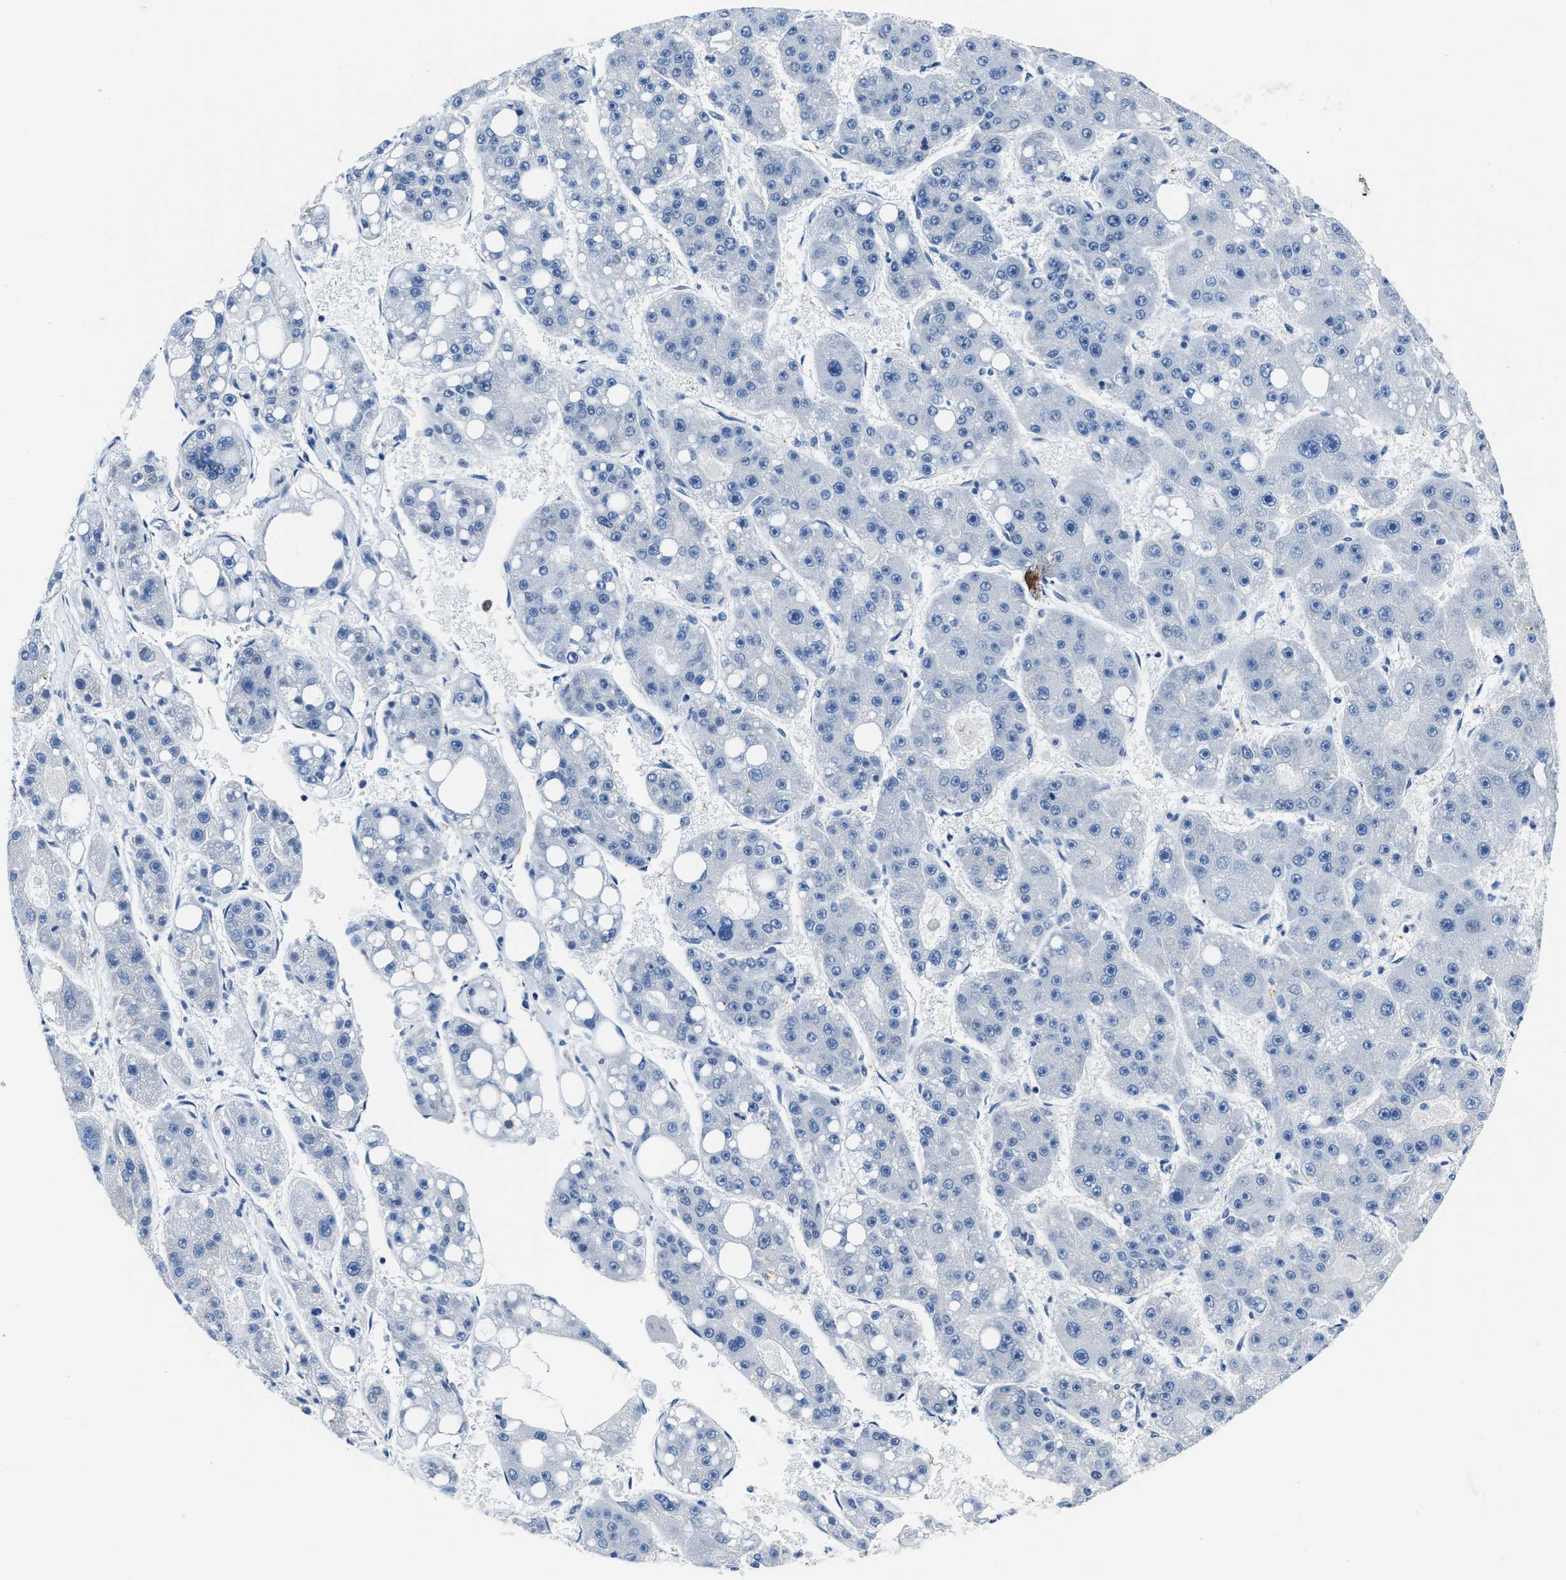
{"staining": {"intensity": "negative", "quantity": "none", "location": "none"}, "tissue": "liver cancer", "cell_type": "Tumor cells", "image_type": "cancer", "snomed": [{"axis": "morphology", "description": "Carcinoma, Hepatocellular, NOS"}, {"axis": "topography", "description": "Liver"}], "caption": "Protein analysis of hepatocellular carcinoma (liver) displays no significant staining in tumor cells.", "gene": "ASZ1", "patient": {"sex": "female", "age": 61}}